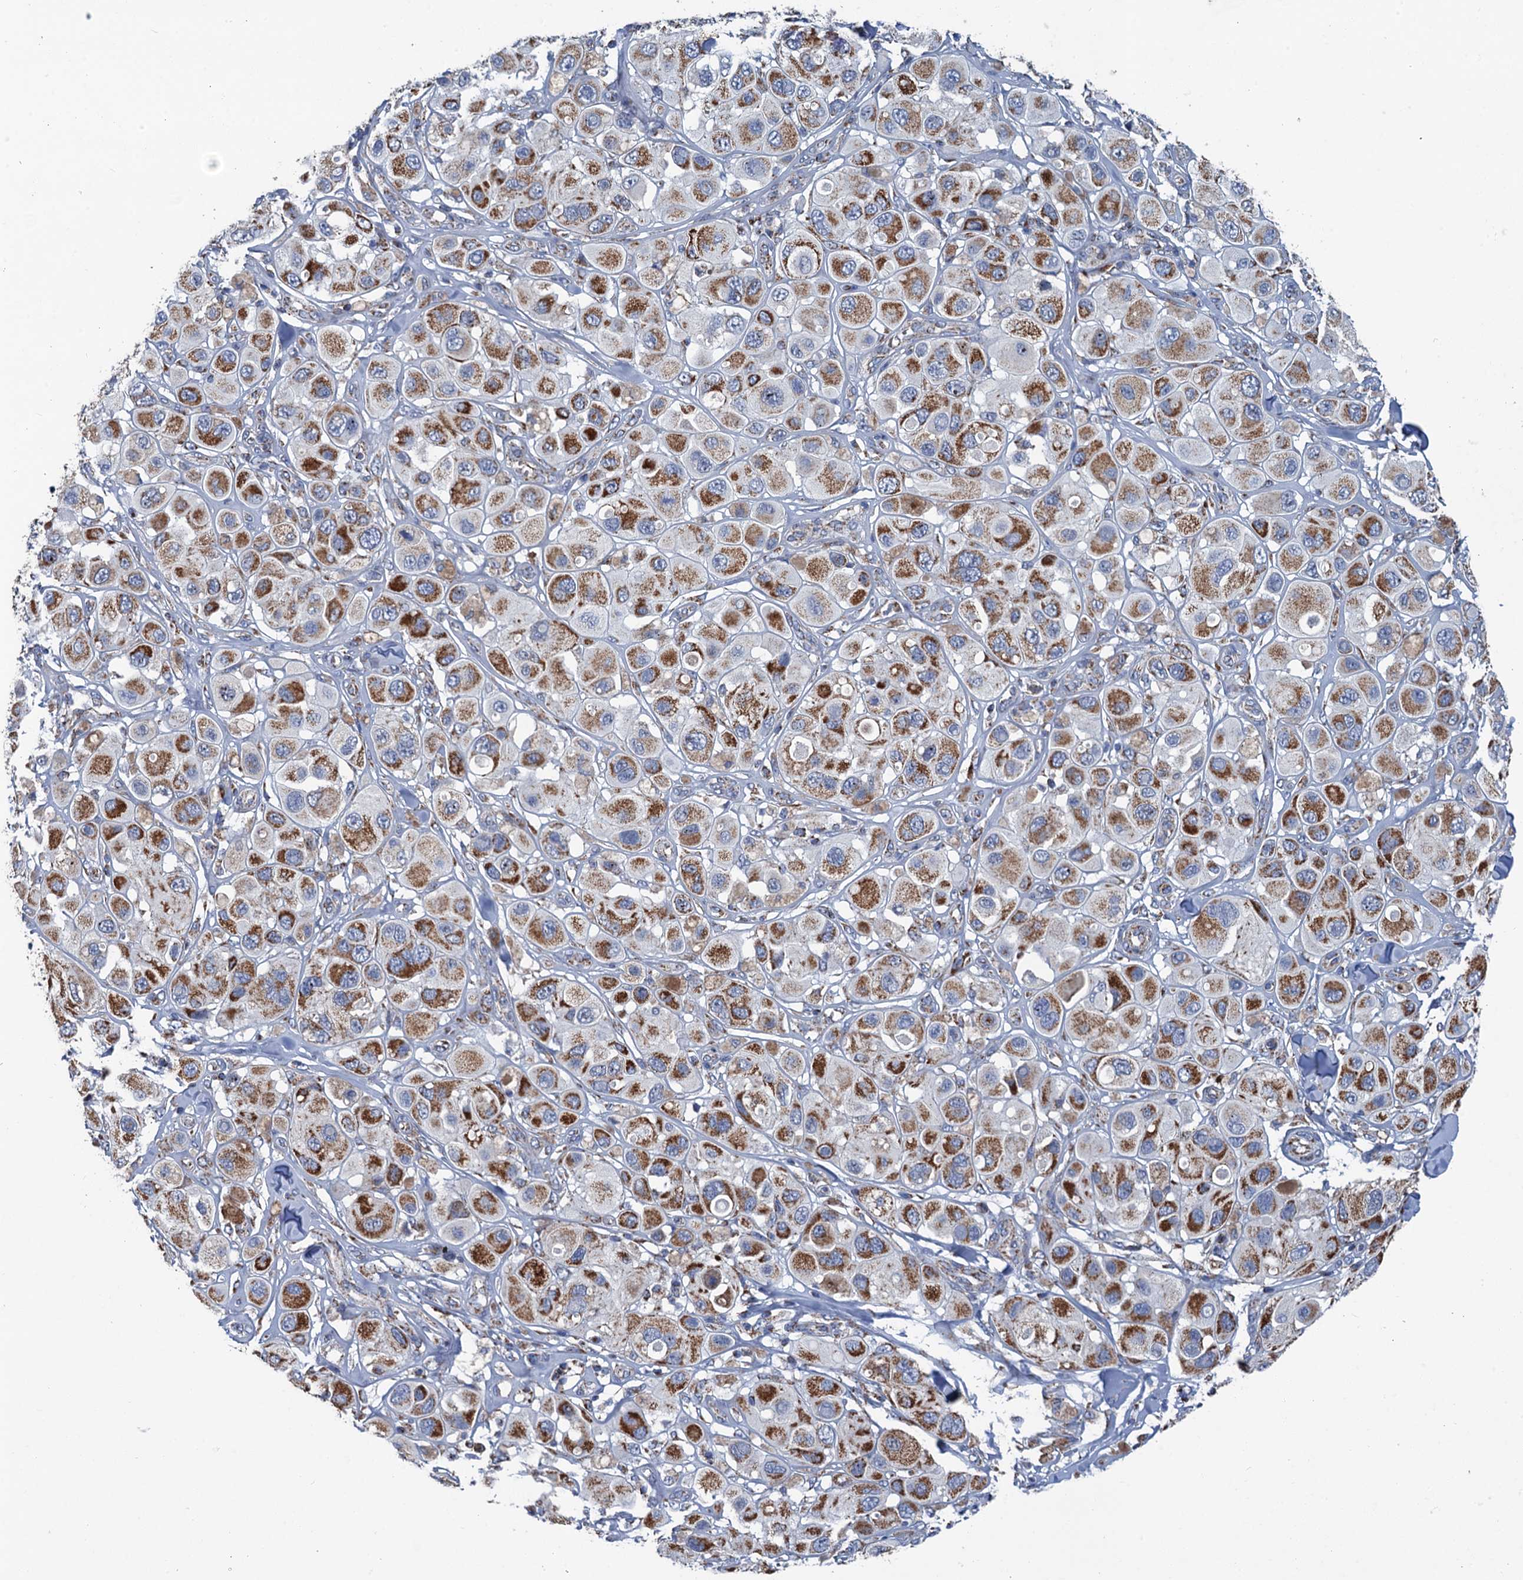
{"staining": {"intensity": "moderate", "quantity": ">75%", "location": "cytoplasmic/membranous"}, "tissue": "melanoma", "cell_type": "Tumor cells", "image_type": "cancer", "snomed": [{"axis": "morphology", "description": "Malignant melanoma, Metastatic site"}, {"axis": "topography", "description": "Skin"}], "caption": "Melanoma tissue displays moderate cytoplasmic/membranous positivity in about >75% of tumor cells", "gene": "IVD", "patient": {"sex": "male", "age": 41}}